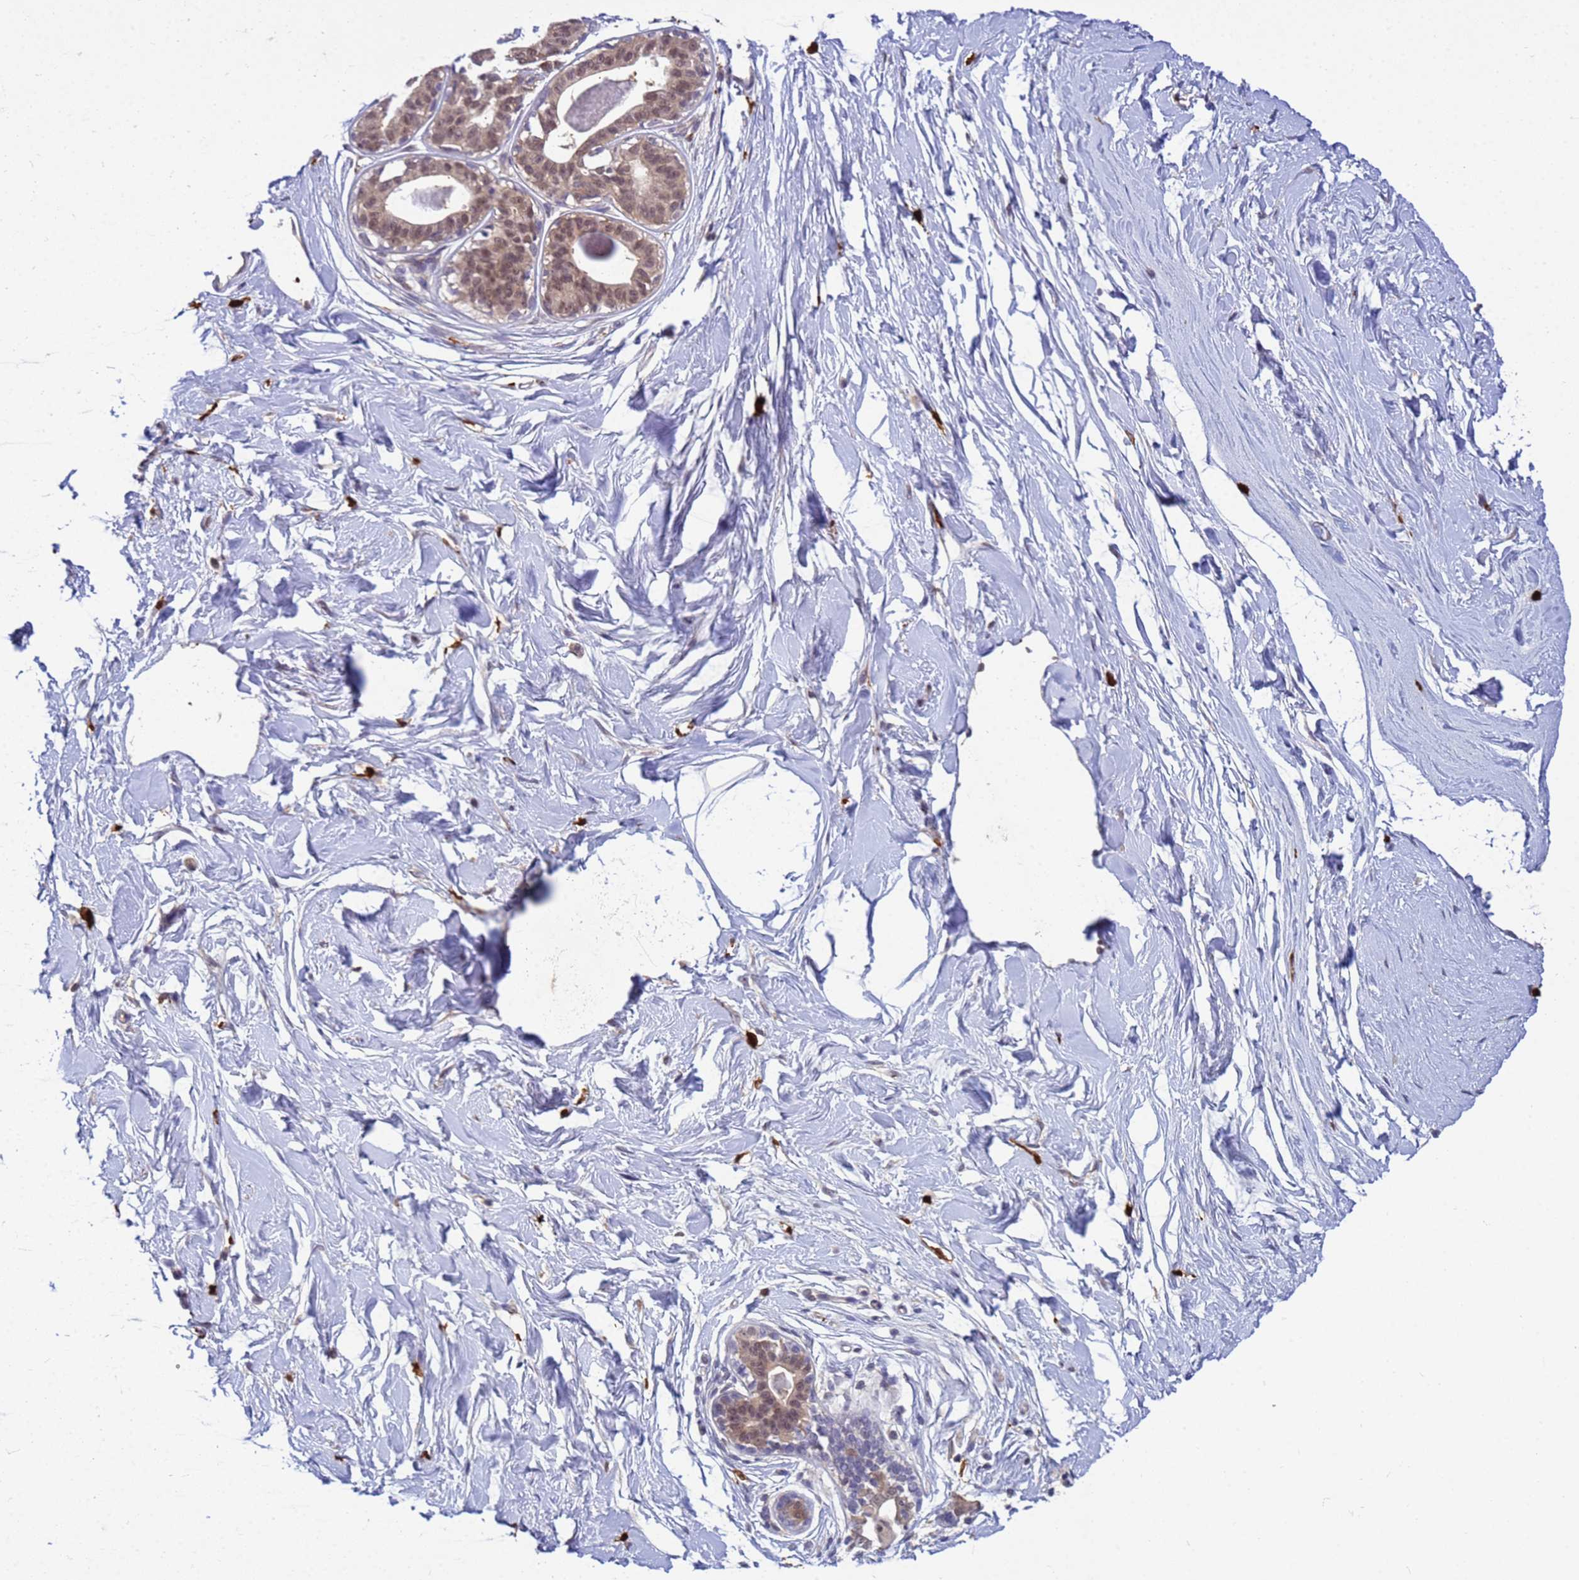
{"staining": {"intensity": "moderate", "quantity": "25%-75%", "location": "nuclear"}, "tissue": "breast", "cell_type": "Glandular cells", "image_type": "normal", "snomed": [{"axis": "morphology", "description": "Normal tissue, NOS"}, {"axis": "topography", "description": "Breast"}], "caption": "A high-resolution image shows IHC staining of normal breast, which displays moderate nuclear staining in approximately 25%-75% of glandular cells.", "gene": "NPEPPS", "patient": {"sex": "female", "age": 45}}